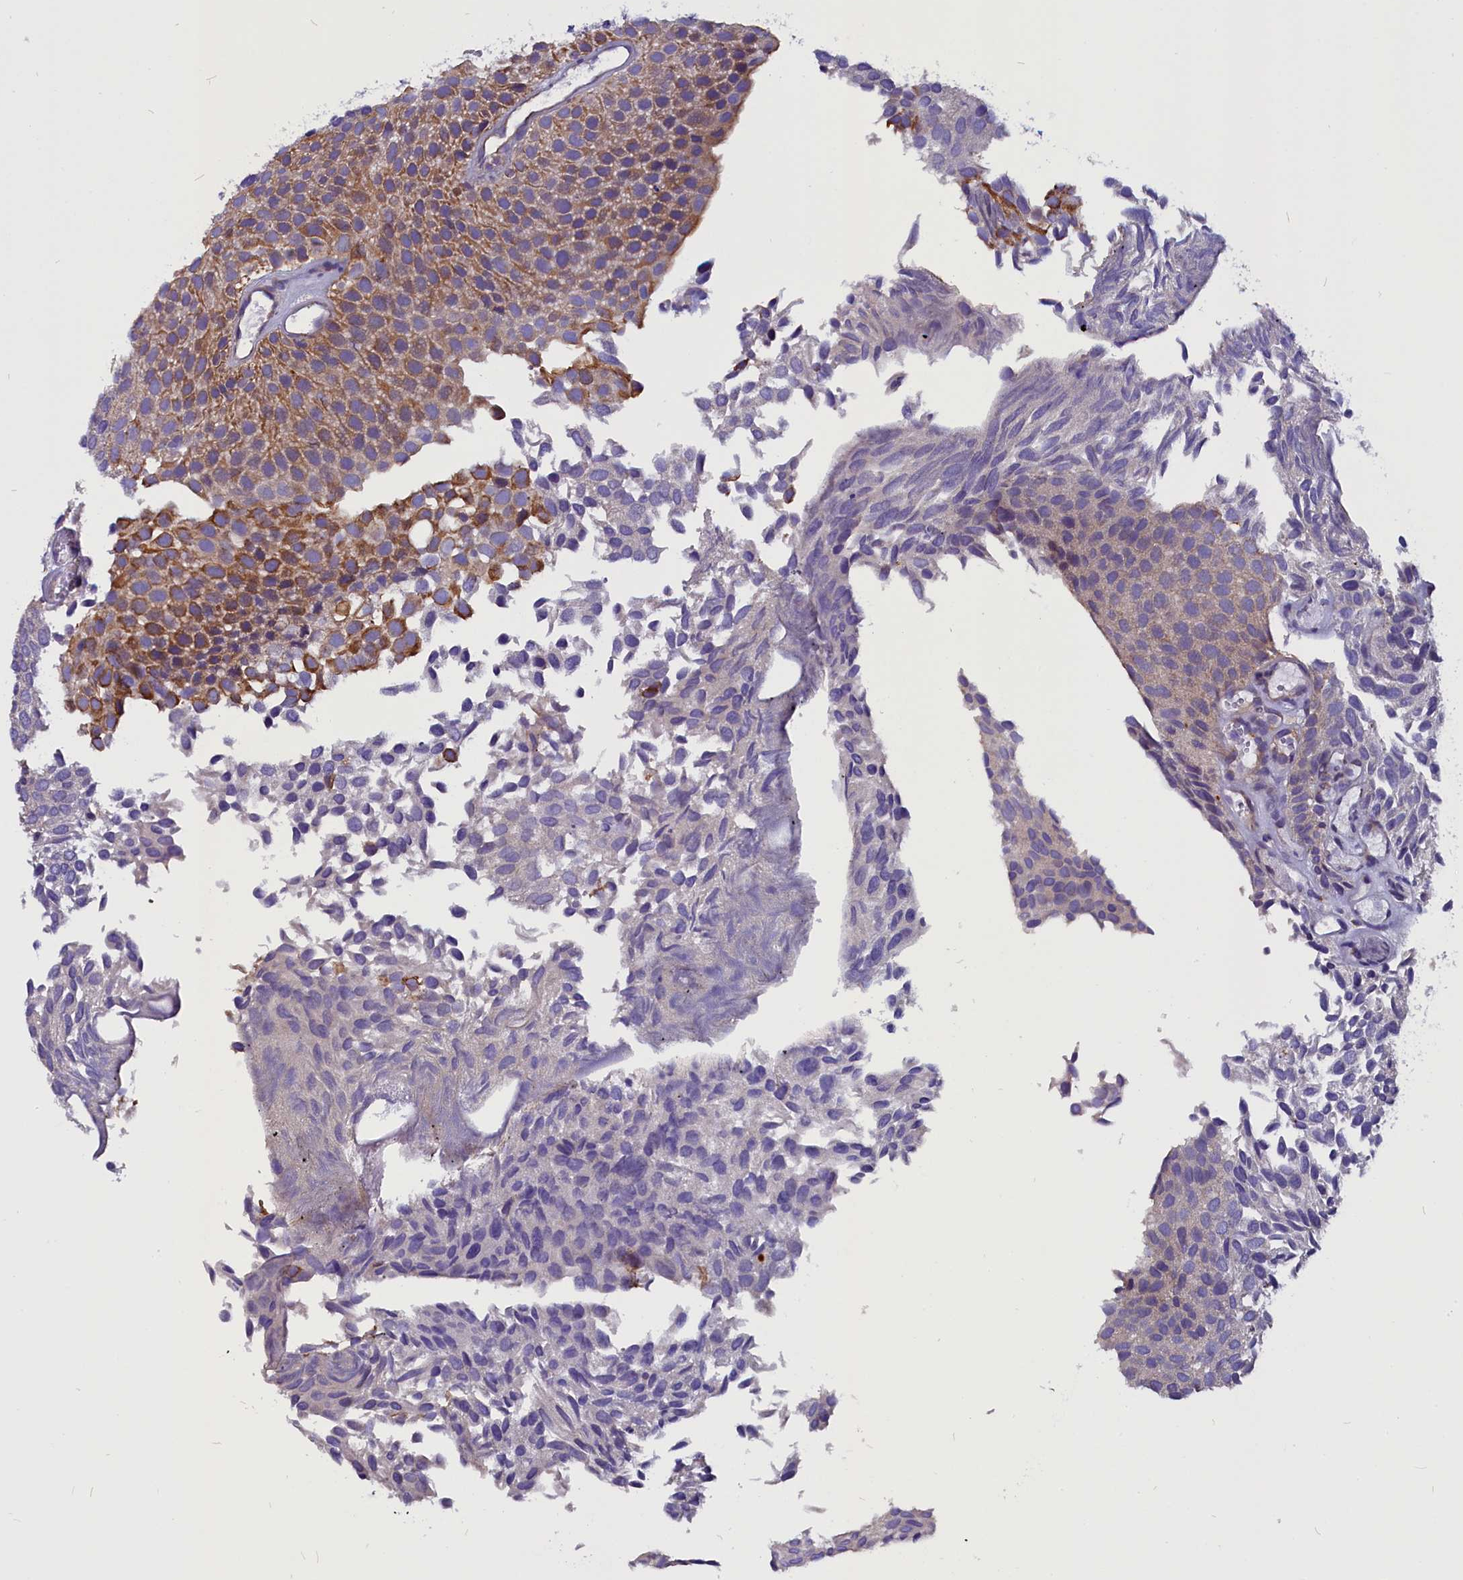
{"staining": {"intensity": "moderate", "quantity": "25%-75%", "location": "cytoplasmic/membranous"}, "tissue": "urothelial cancer", "cell_type": "Tumor cells", "image_type": "cancer", "snomed": [{"axis": "morphology", "description": "Urothelial carcinoma, Low grade"}, {"axis": "topography", "description": "Urinary bladder"}], "caption": "Urothelial cancer tissue exhibits moderate cytoplasmic/membranous positivity in about 25%-75% of tumor cells, visualized by immunohistochemistry.", "gene": "CEP170", "patient": {"sex": "male", "age": 89}}